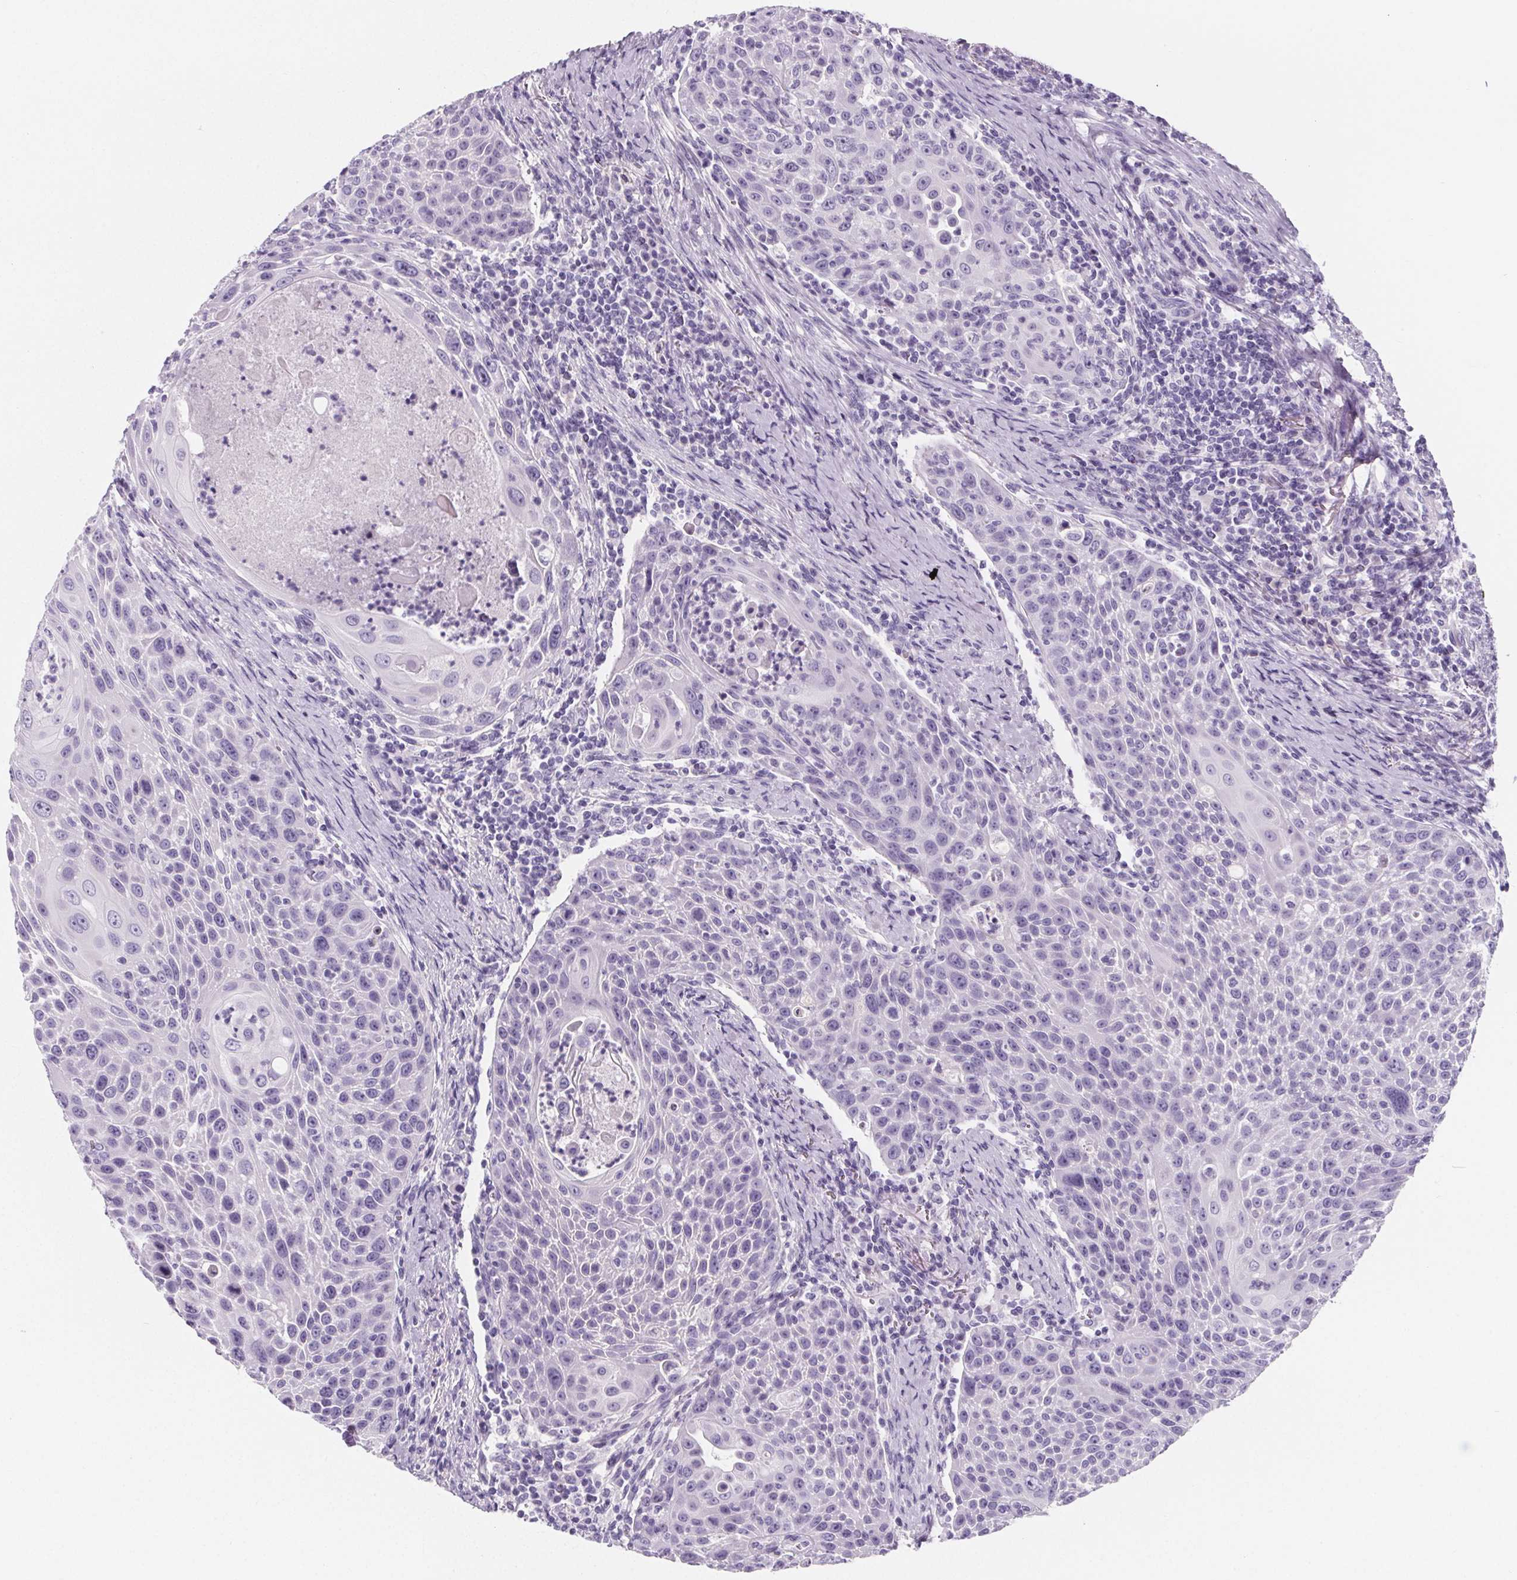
{"staining": {"intensity": "negative", "quantity": "none", "location": "none"}, "tissue": "head and neck cancer", "cell_type": "Tumor cells", "image_type": "cancer", "snomed": [{"axis": "morphology", "description": "Squamous cell carcinoma, NOS"}, {"axis": "topography", "description": "Head-Neck"}], "caption": "The immunohistochemistry histopathology image has no significant staining in tumor cells of head and neck squamous cell carcinoma tissue.", "gene": "ADRB1", "patient": {"sex": "male", "age": 69}}